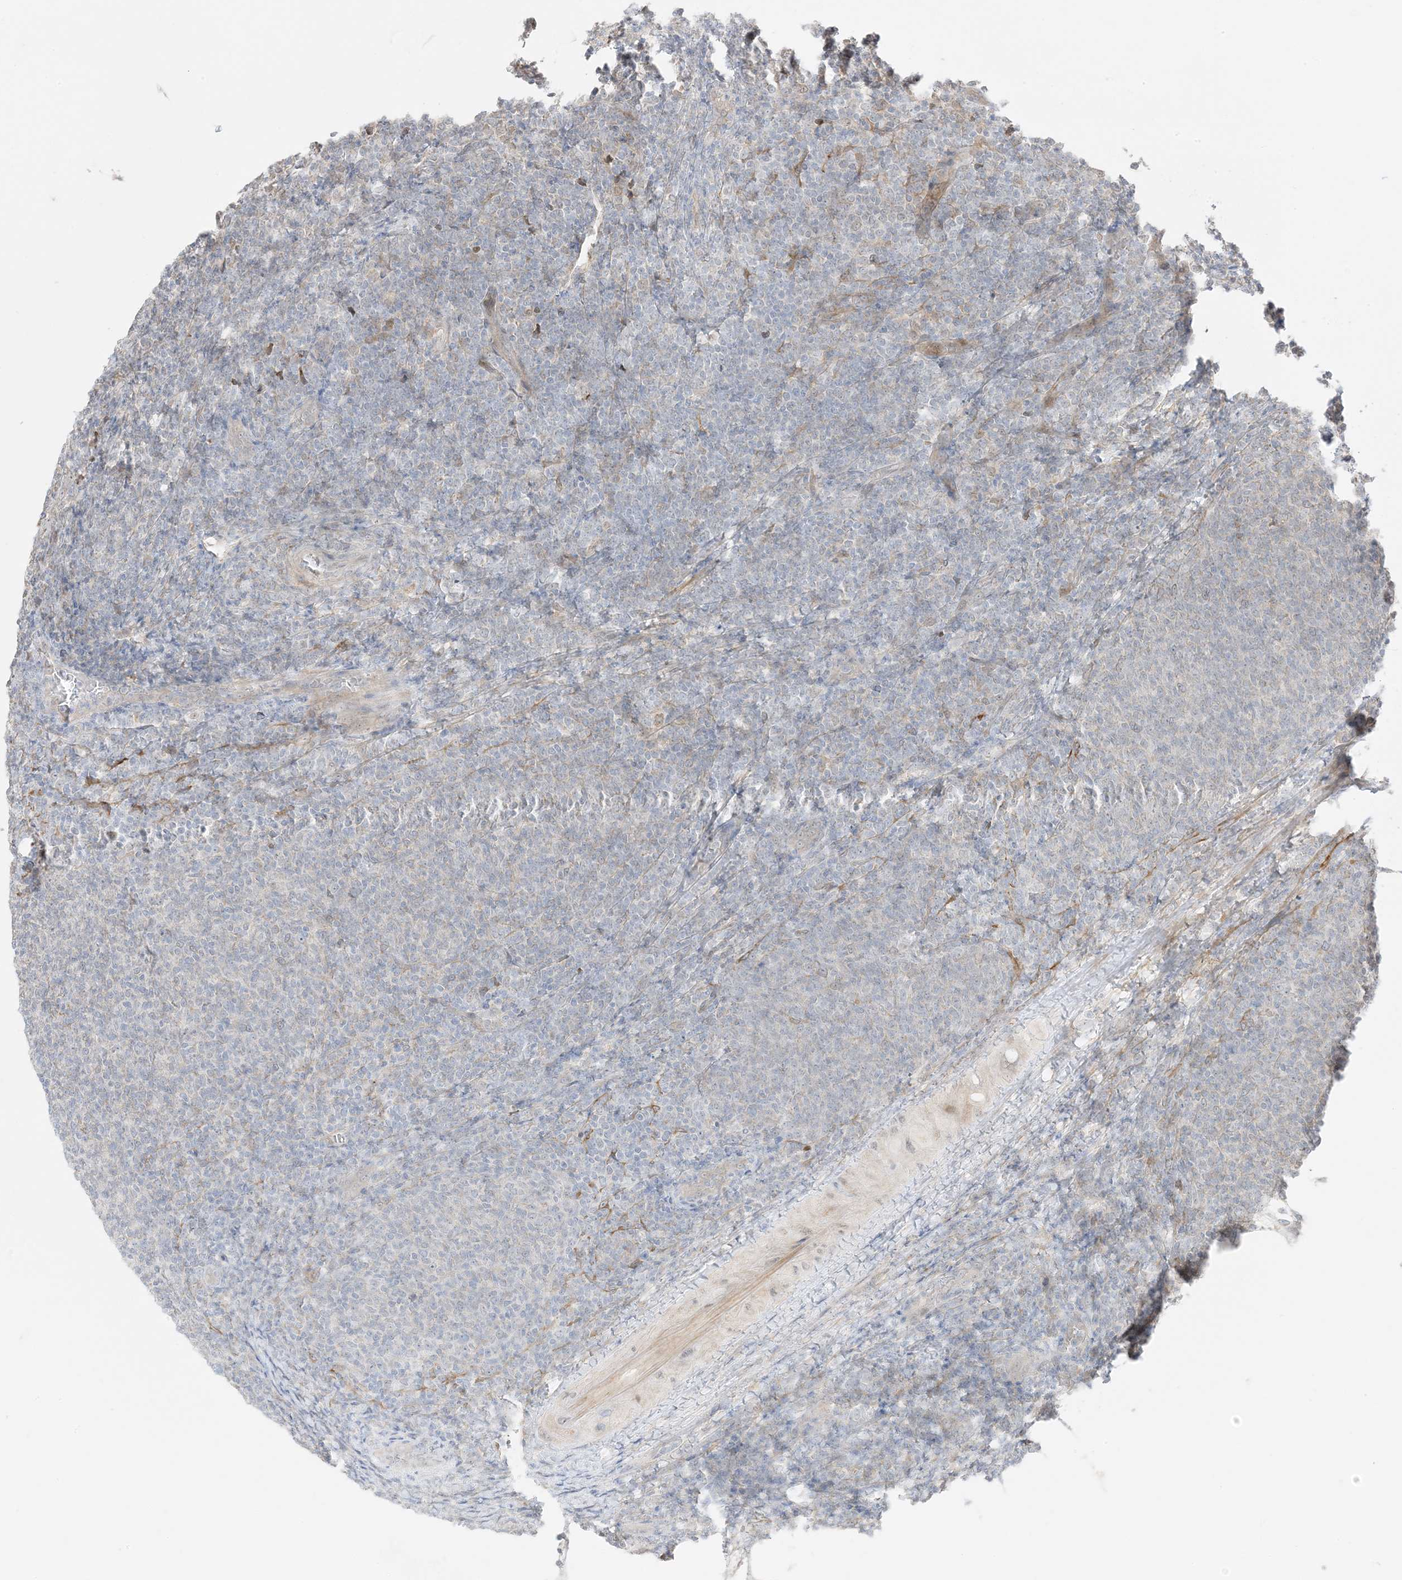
{"staining": {"intensity": "negative", "quantity": "none", "location": "none"}, "tissue": "lymphoma", "cell_type": "Tumor cells", "image_type": "cancer", "snomed": [{"axis": "morphology", "description": "Malignant lymphoma, non-Hodgkin's type, Low grade"}, {"axis": "topography", "description": "Lymph node"}], "caption": "DAB (3,3'-diaminobenzidine) immunohistochemical staining of lymphoma reveals no significant staining in tumor cells. (Immunohistochemistry, brightfield microscopy, high magnification).", "gene": "ZBTB41", "patient": {"sex": "male", "age": 66}}